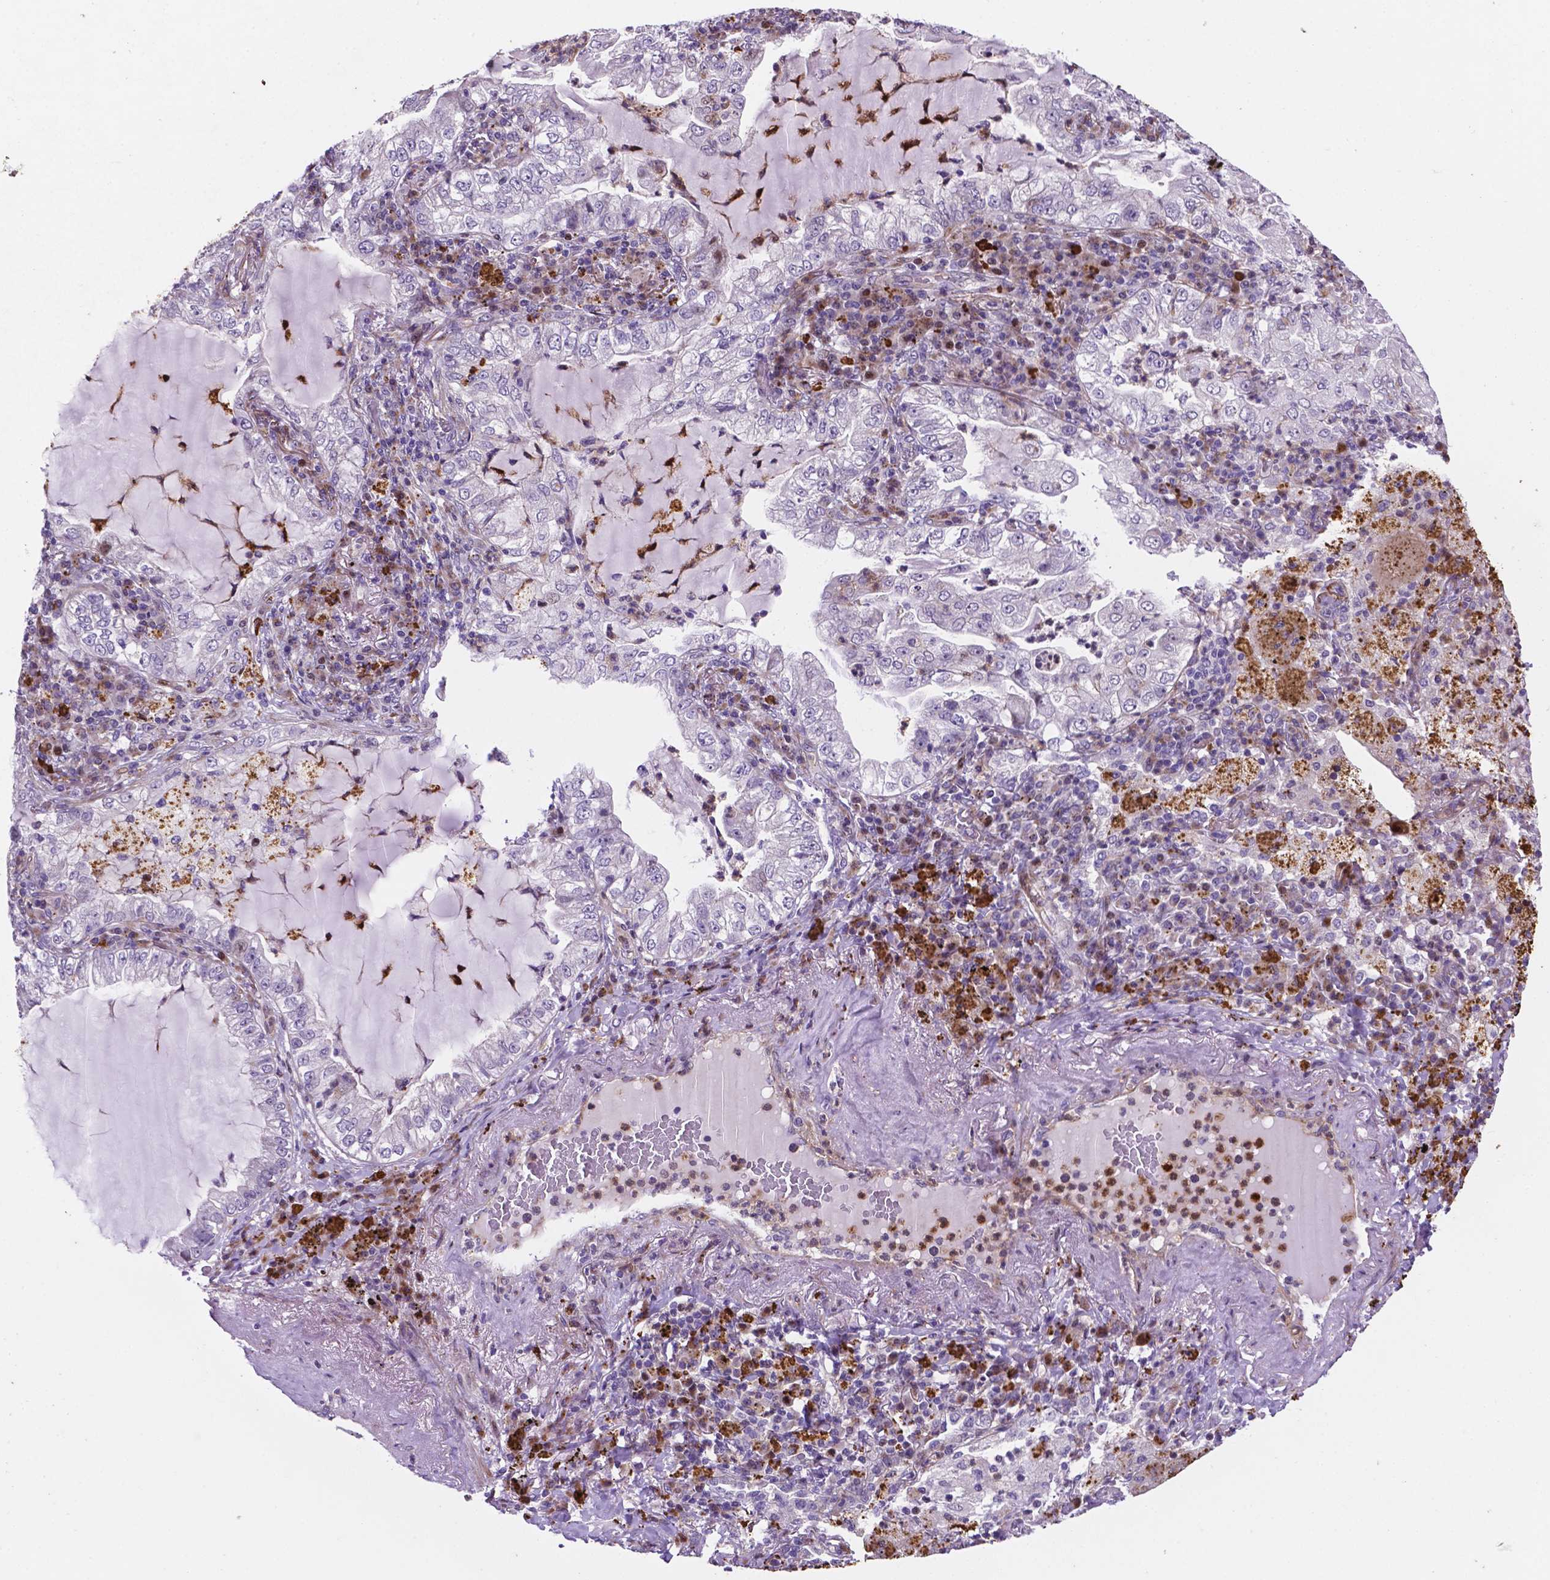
{"staining": {"intensity": "negative", "quantity": "none", "location": "none"}, "tissue": "lung cancer", "cell_type": "Tumor cells", "image_type": "cancer", "snomed": [{"axis": "morphology", "description": "Adenocarcinoma, NOS"}, {"axis": "topography", "description": "Lung"}], "caption": "This is a histopathology image of immunohistochemistry (IHC) staining of lung adenocarcinoma, which shows no staining in tumor cells. The staining is performed using DAB (3,3'-diaminobenzidine) brown chromogen with nuclei counter-stained in using hematoxylin.", "gene": "TM4SF20", "patient": {"sex": "female", "age": 73}}